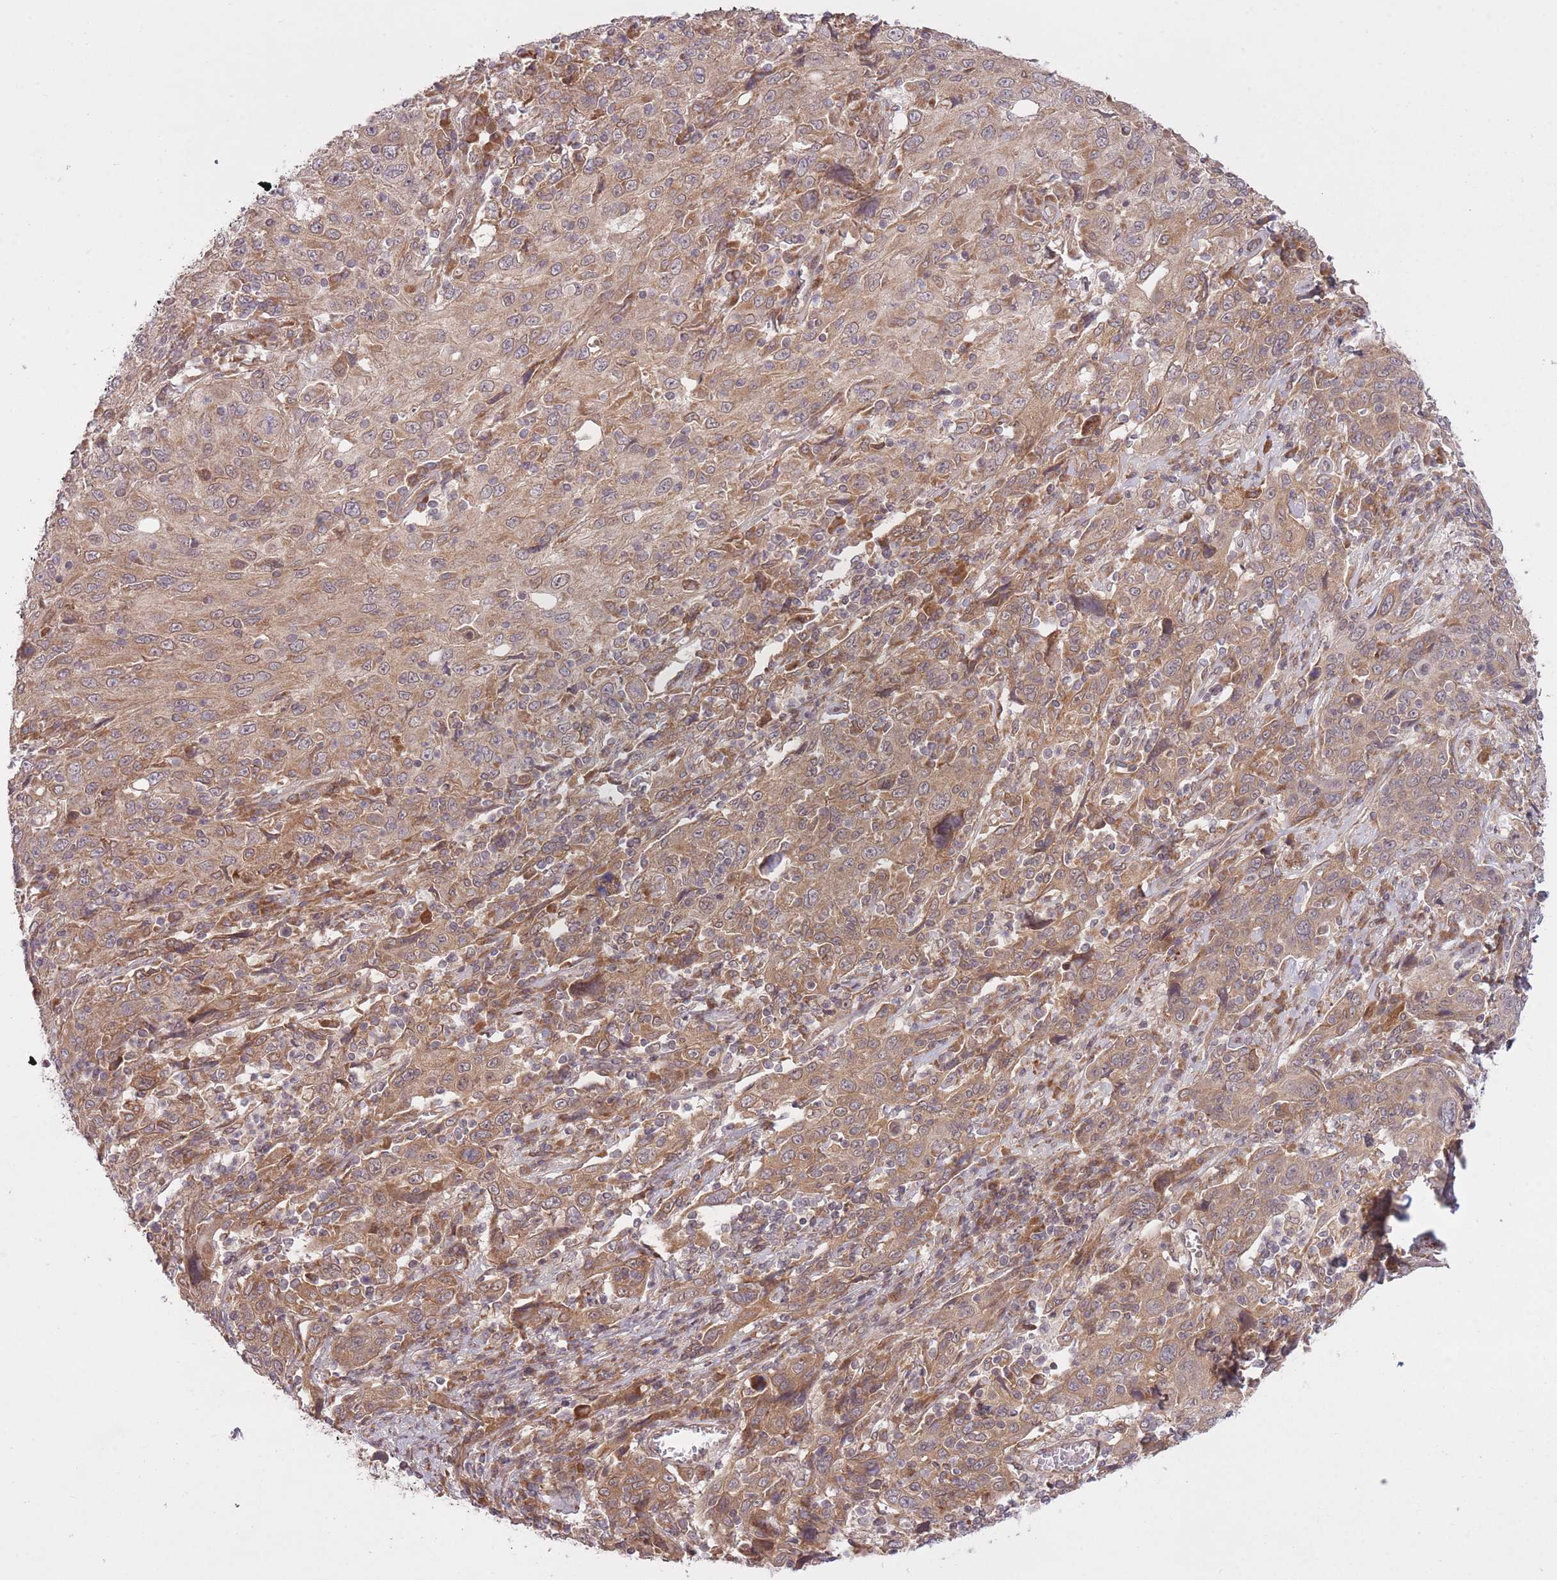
{"staining": {"intensity": "moderate", "quantity": ">75%", "location": "cytoplasmic/membranous"}, "tissue": "cervical cancer", "cell_type": "Tumor cells", "image_type": "cancer", "snomed": [{"axis": "morphology", "description": "Squamous cell carcinoma, NOS"}, {"axis": "topography", "description": "Cervix"}], "caption": "Tumor cells reveal medium levels of moderate cytoplasmic/membranous expression in about >75% of cells in squamous cell carcinoma (cervical). The staining was performed using DAB (3,3'-diaminobenzidine) to visualize the protein expression in brown, while the nuclei were stained in blue with hematoxylin (Magnification: 20x).", "gene": "ZNF391", "patient": {"sex": "female", "age": 46}}